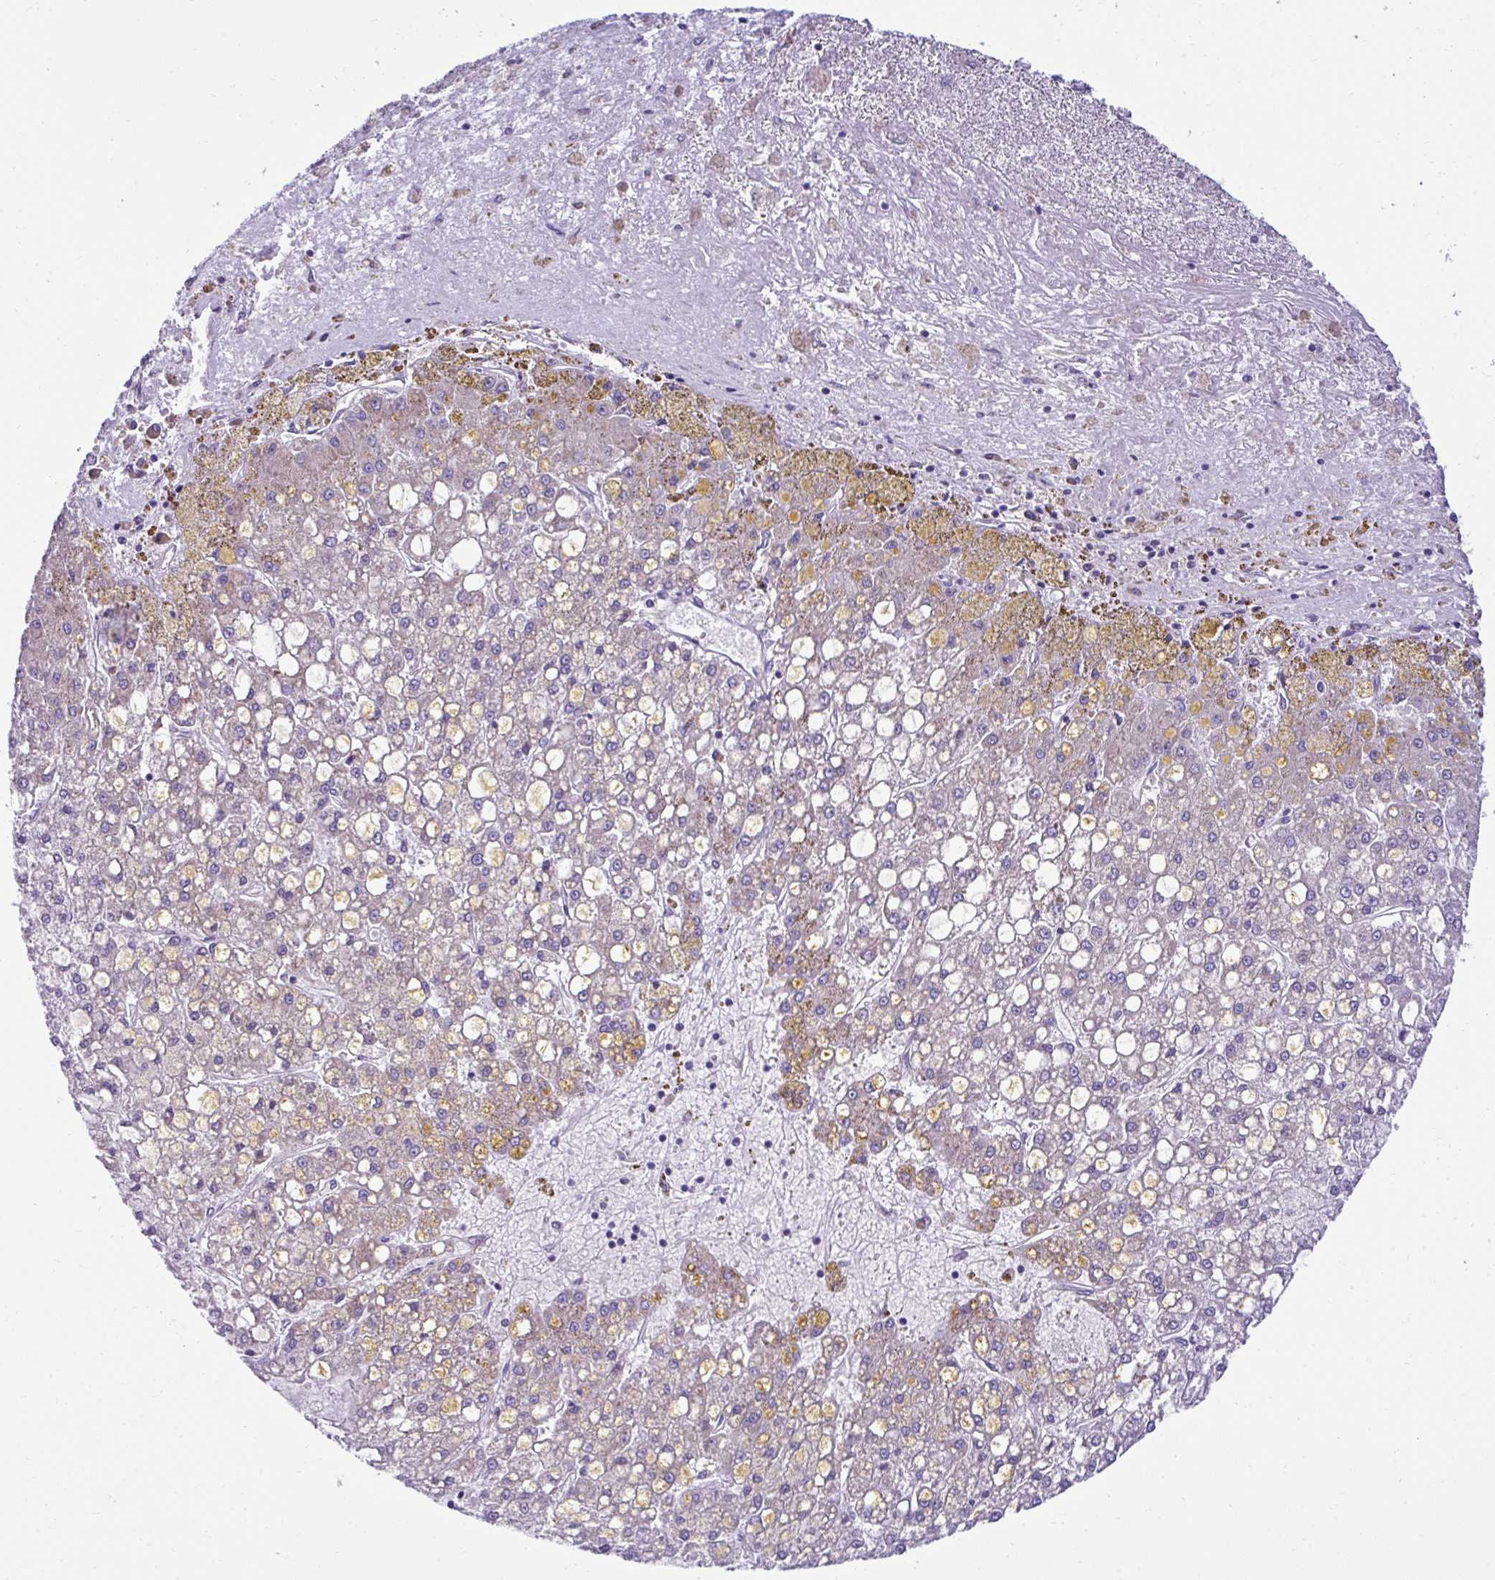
{"staining": {"intensity": "weak", "quantity": "25%-75%", "location": "cytoplasmic/membranous"}, "tissue": "liver cancer", "cell_type": "Tumor cells", "image_type": "cancer", "snomed": [{"axis": "morphology", "description": "Carcinoma, Hepatocellular, NOS"}, {"axis": "topography", "description": "Liver"}], "caption": "Liver cancer stained with IHC demonstrates weak cytoplasmic/membranous expression in about 25%-75% of tumor cells.", "gene": "RPL7", "patient": {"sex": "male", "age": 67}}